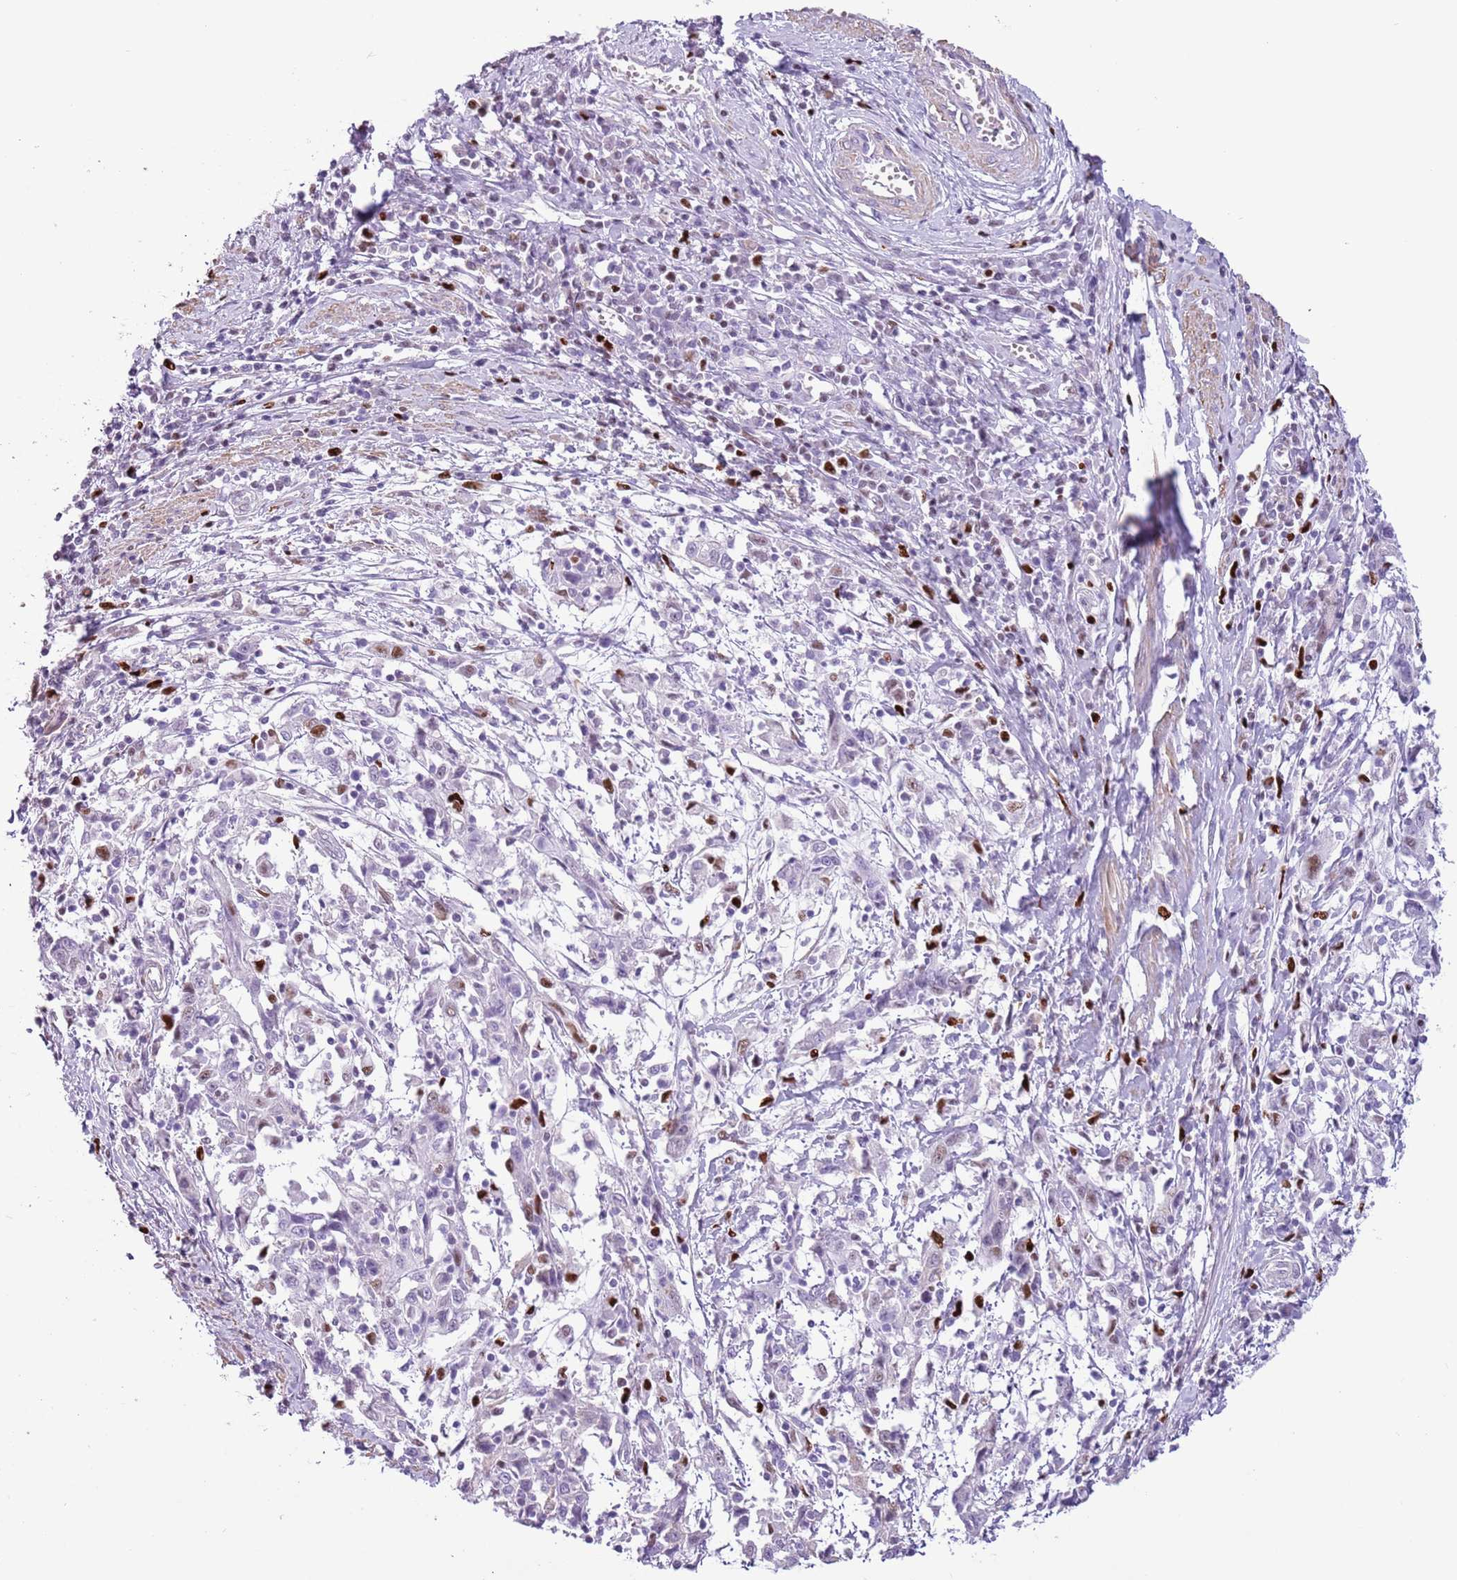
{"staining": {"intensity": "negative", "quantity": "none", "location": "none"}, "tissue": "cervical cancer", "cell_type": "Tumor cells", "image_type": "cancer", "snomed": [{"axis": "morphology", "description": "Squamous cell carcinoma, NOS"}, {"axis": "topography", "description": "Cervix"}], "caption": "IHC image of neoplastic tissue: human cervical cancer stained with DAB displays no significant protein expression in tumor cells.", "gene": "SLC7A14", "patient": {"sex": "female", "age": 46}}